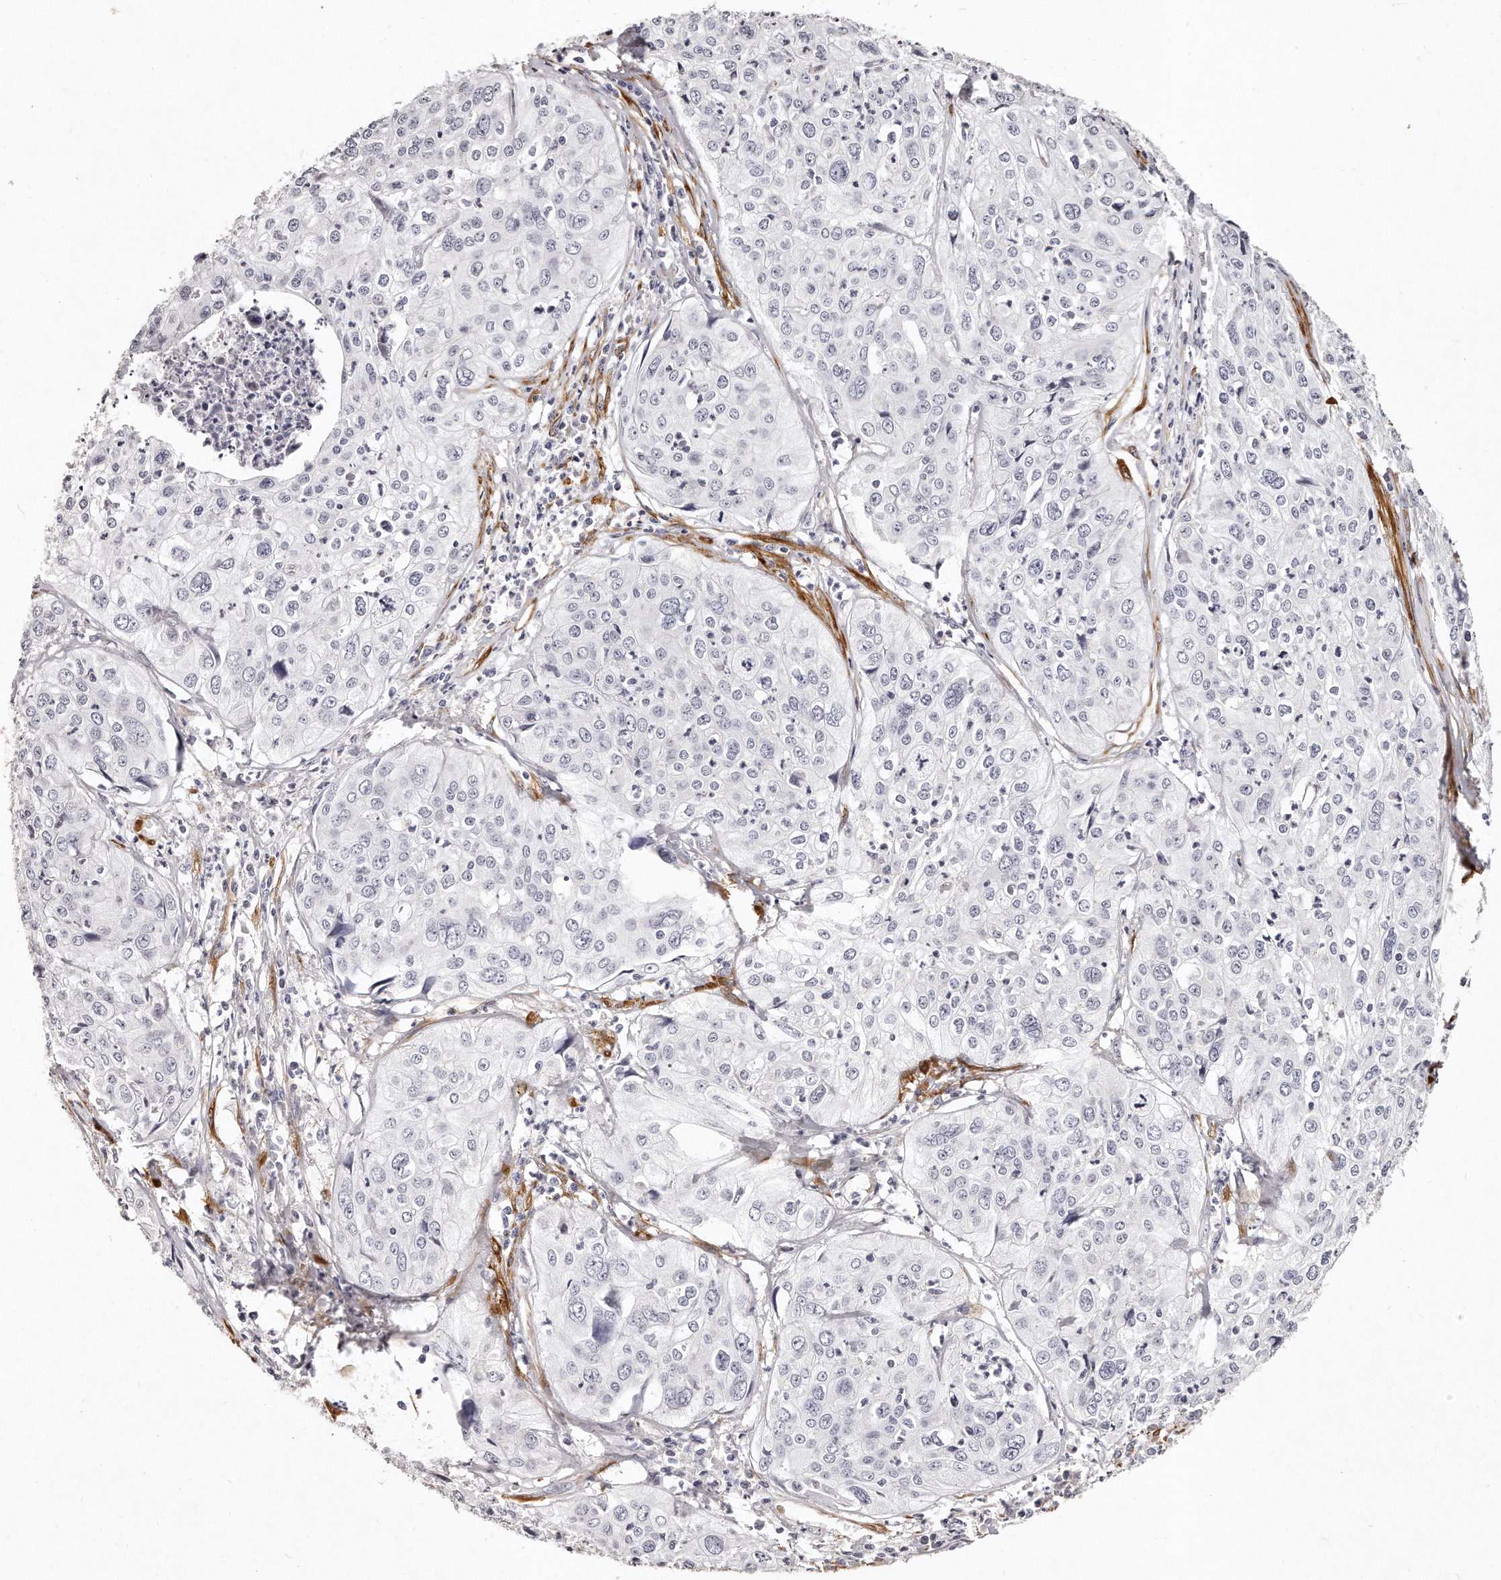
{"staining": {"intensity": "negative", "quantity": "none", "location": "none"}, "tissue": "cervical cancer", "cell_type": "Tumor cells", "image_type": "cancer", "snomed": [{"axis": "morphology", "description": "Squamous cell carcinoma, NOS"}, {"axis": "topography", "description": "Cervix"}], "caption": "The micrograph displays no significant expression in tumor cells of cervical cancer.", "gene": "LMOD1", "patient": {"sex": "female", "age": 31}}